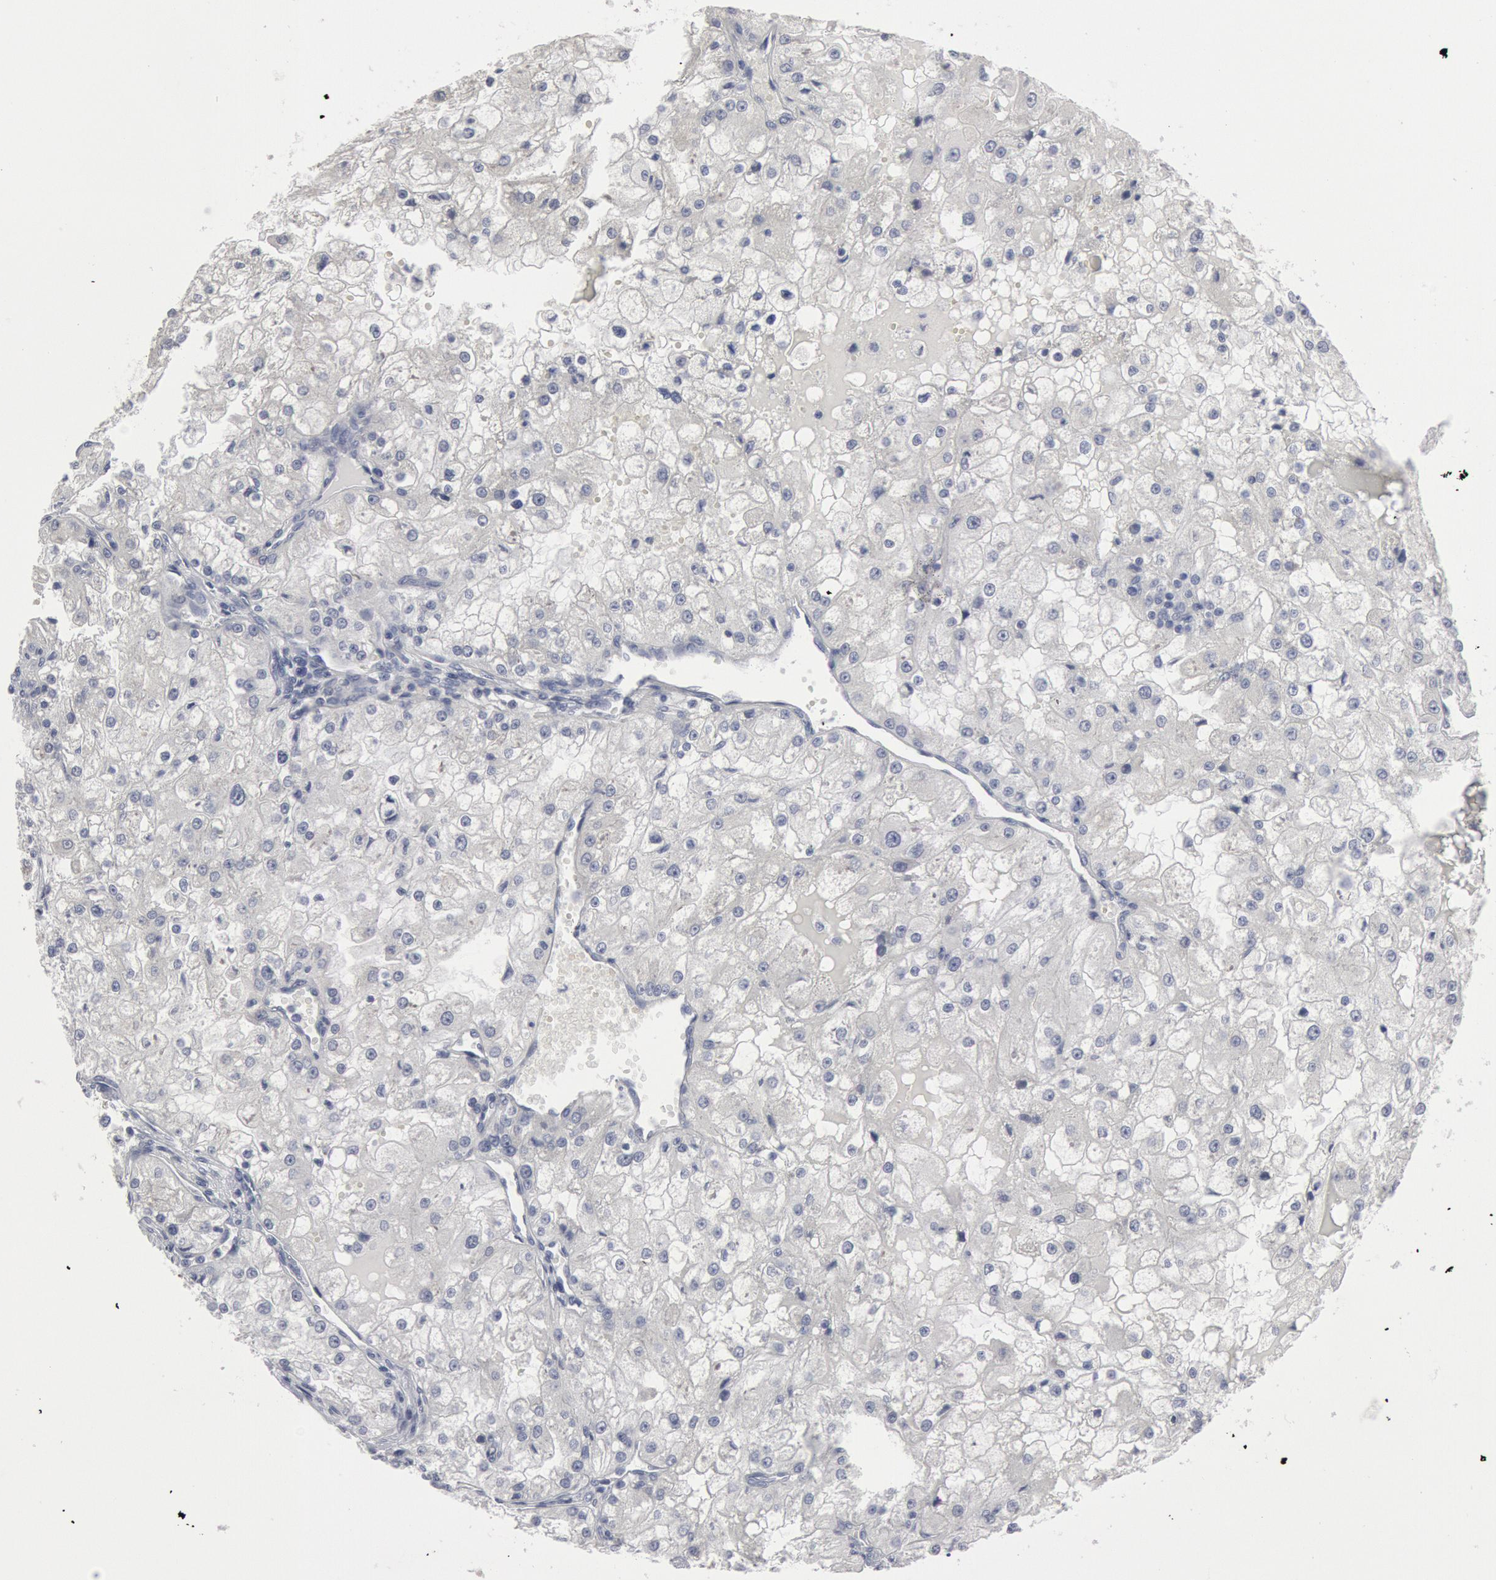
{"staining": {"intensity": "negative", "quantity": "none", "location": "none"}, "tissue": "renal cancer", "cell_type": "Tumor cells", "image_type": "cancer", "snomed": [{"axis": "morphology", "description": "Adenocarcinoma, NOS"}, {"axis": "topography", "description": "Kidney"}], "caption": "Immunohistochemical staining of human adenocarcinoma (renal) demonstrates no significant staining in tumor cells.", "gene": "DMC1", "patient": {"sex": "female", "age": 74}}